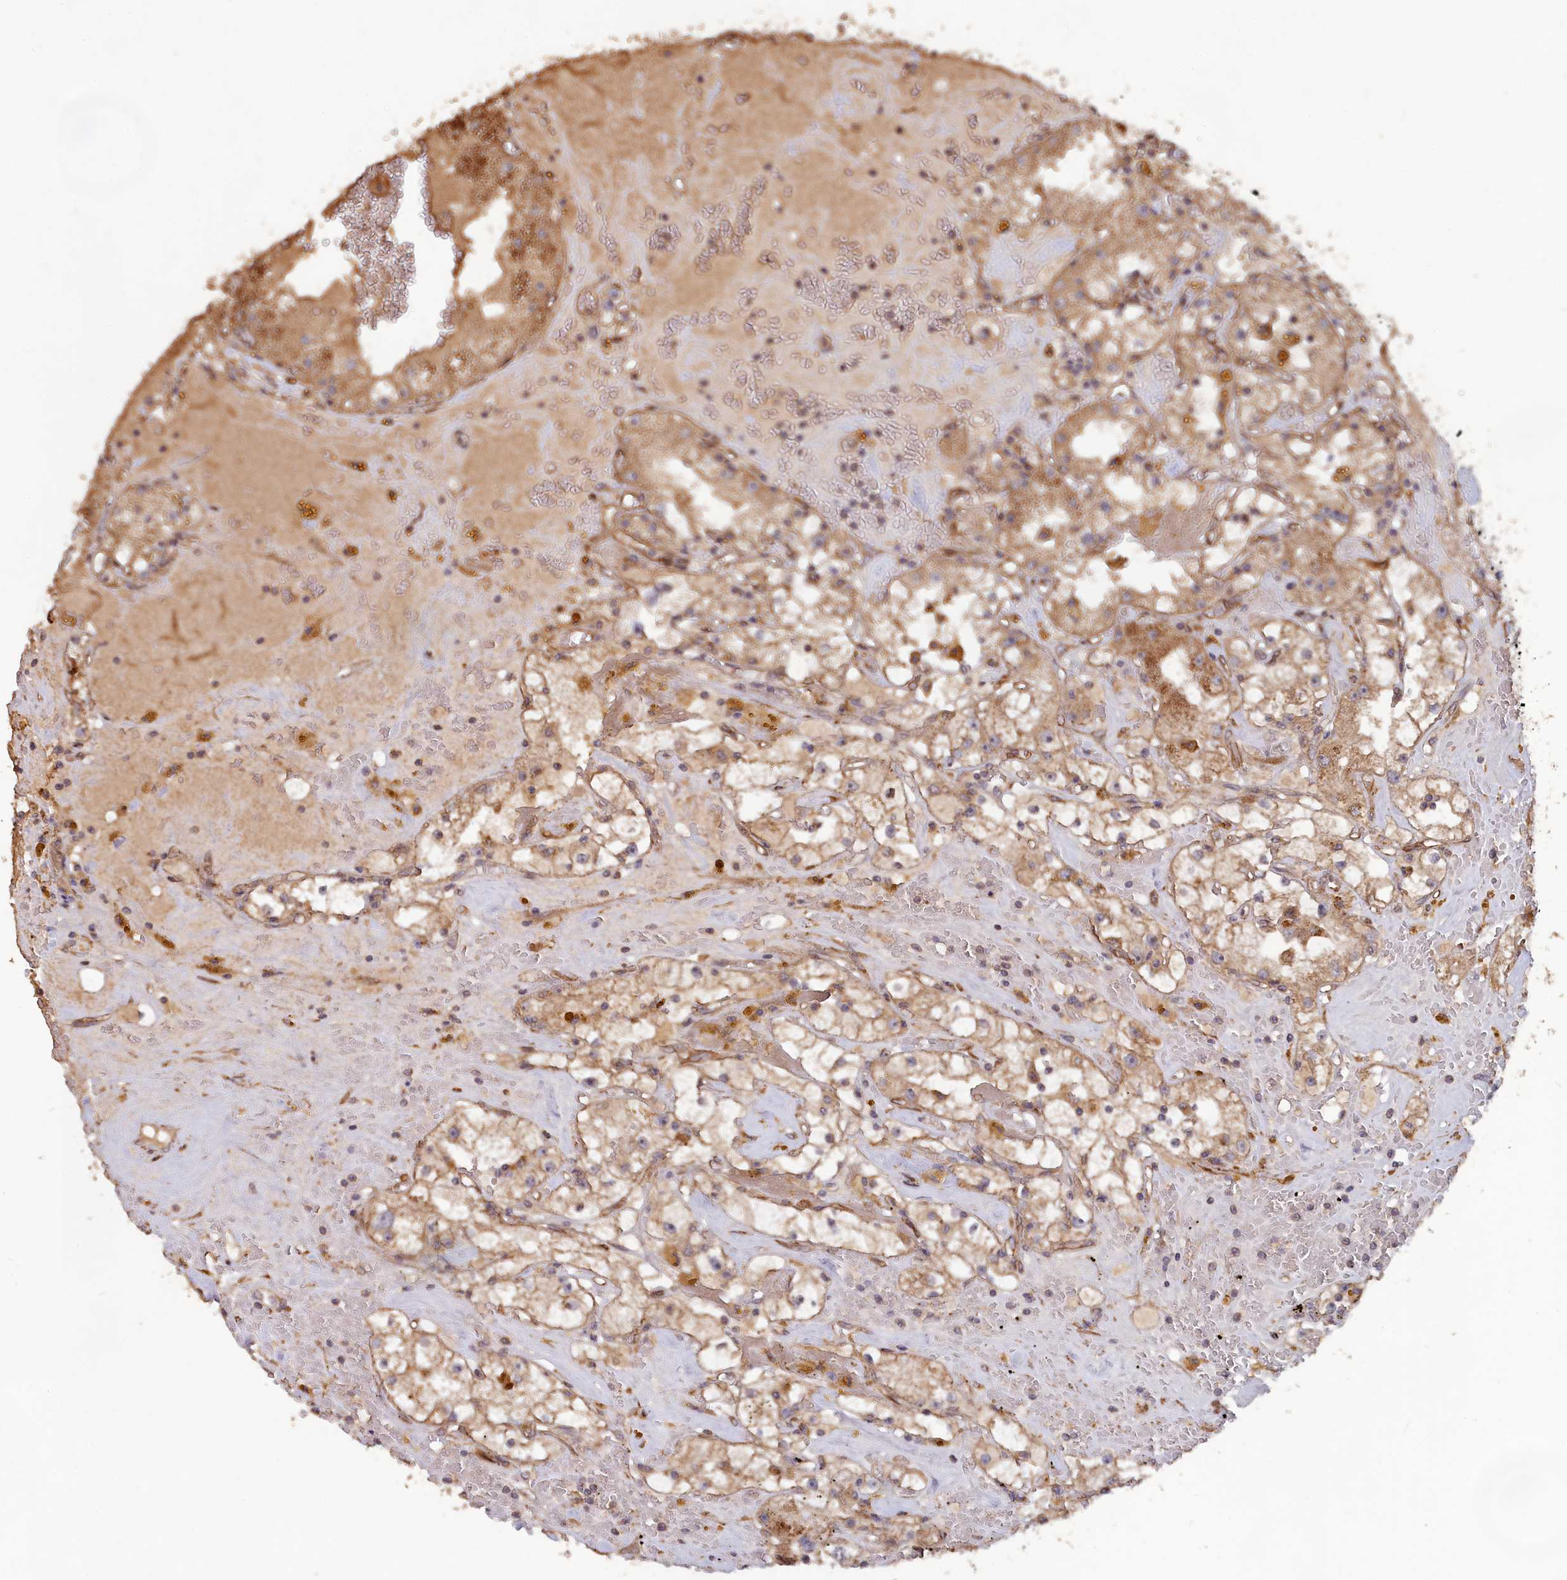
{"staining": {"intensity": "moderate", "quantity": ">75%", "location": "cytoplasmic/membranous"}, "tissue": "renal cancer", "cell_type": "Tumor cells", "image_type": "cancer", "snomed": [{"axis": "morphology", "description": "Adenocarcinoma, NOS"}, {"axis": "topography", "description": "Kidney"}], "caption": "This image demonstrates IHC staining of adenocarcinoma (renal), with medium moderate cytoplasmic/membranous expression in about >75% of tumor cells.", "gene": "LAYN", "patient": {"sex": "male", "age": 56}}